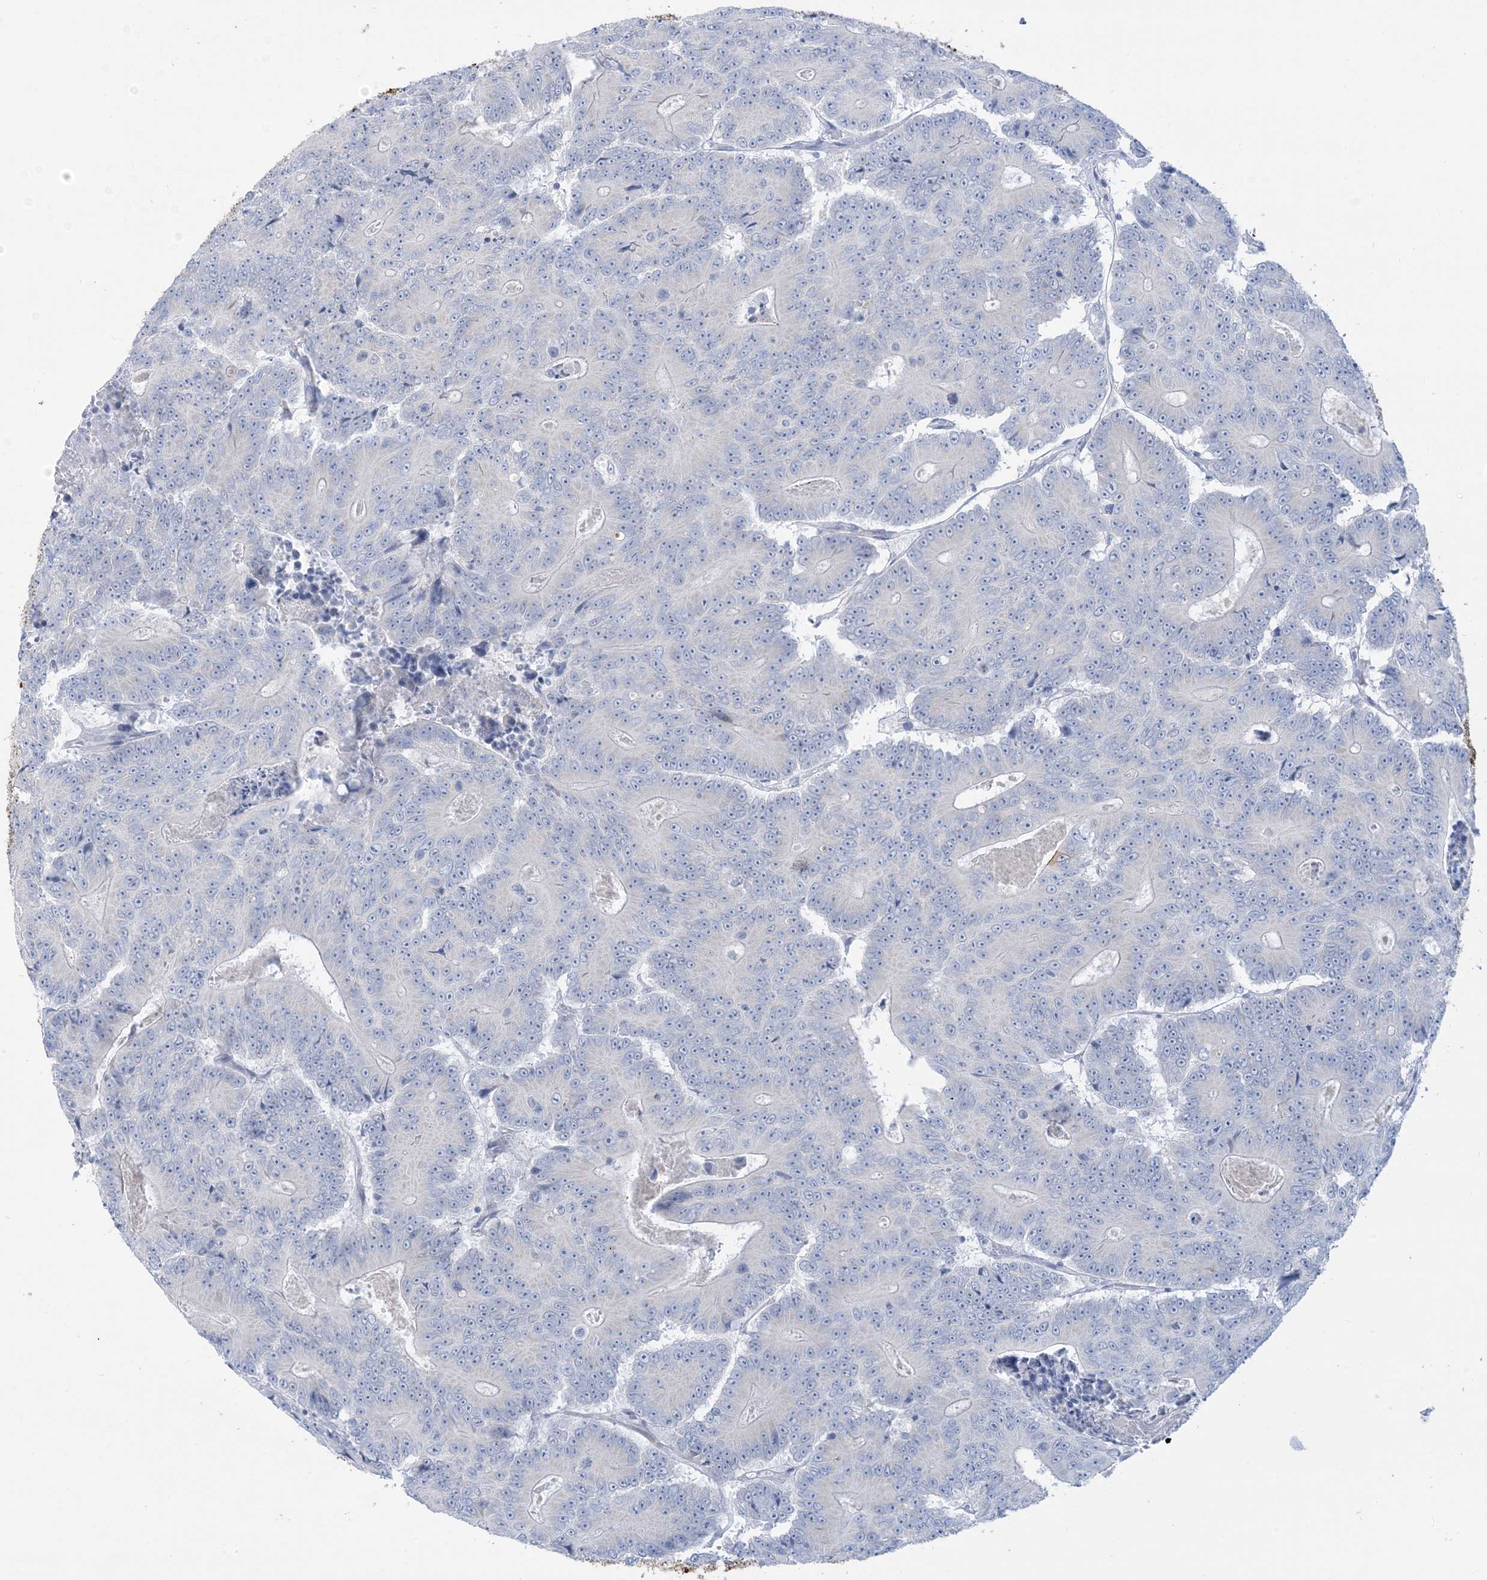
{"staining": {"intensity": "negative", "quantity": "none", "location": "none"}, "tissue": "colorectal cancer", "cell_type": "Tumor cells", "image_type": "cancer", "snomed": [{"axis": "morphology", "description": "Adenocarcinoma, NOS"}, {"axis": "topography", "description": "Colon"}], "caption": "Image shows no significant protein expression in tumor cells of adenocarcinoma (colorectal).", "gene": "MARS2", "patient": {"sex": "male", "age": 83}}